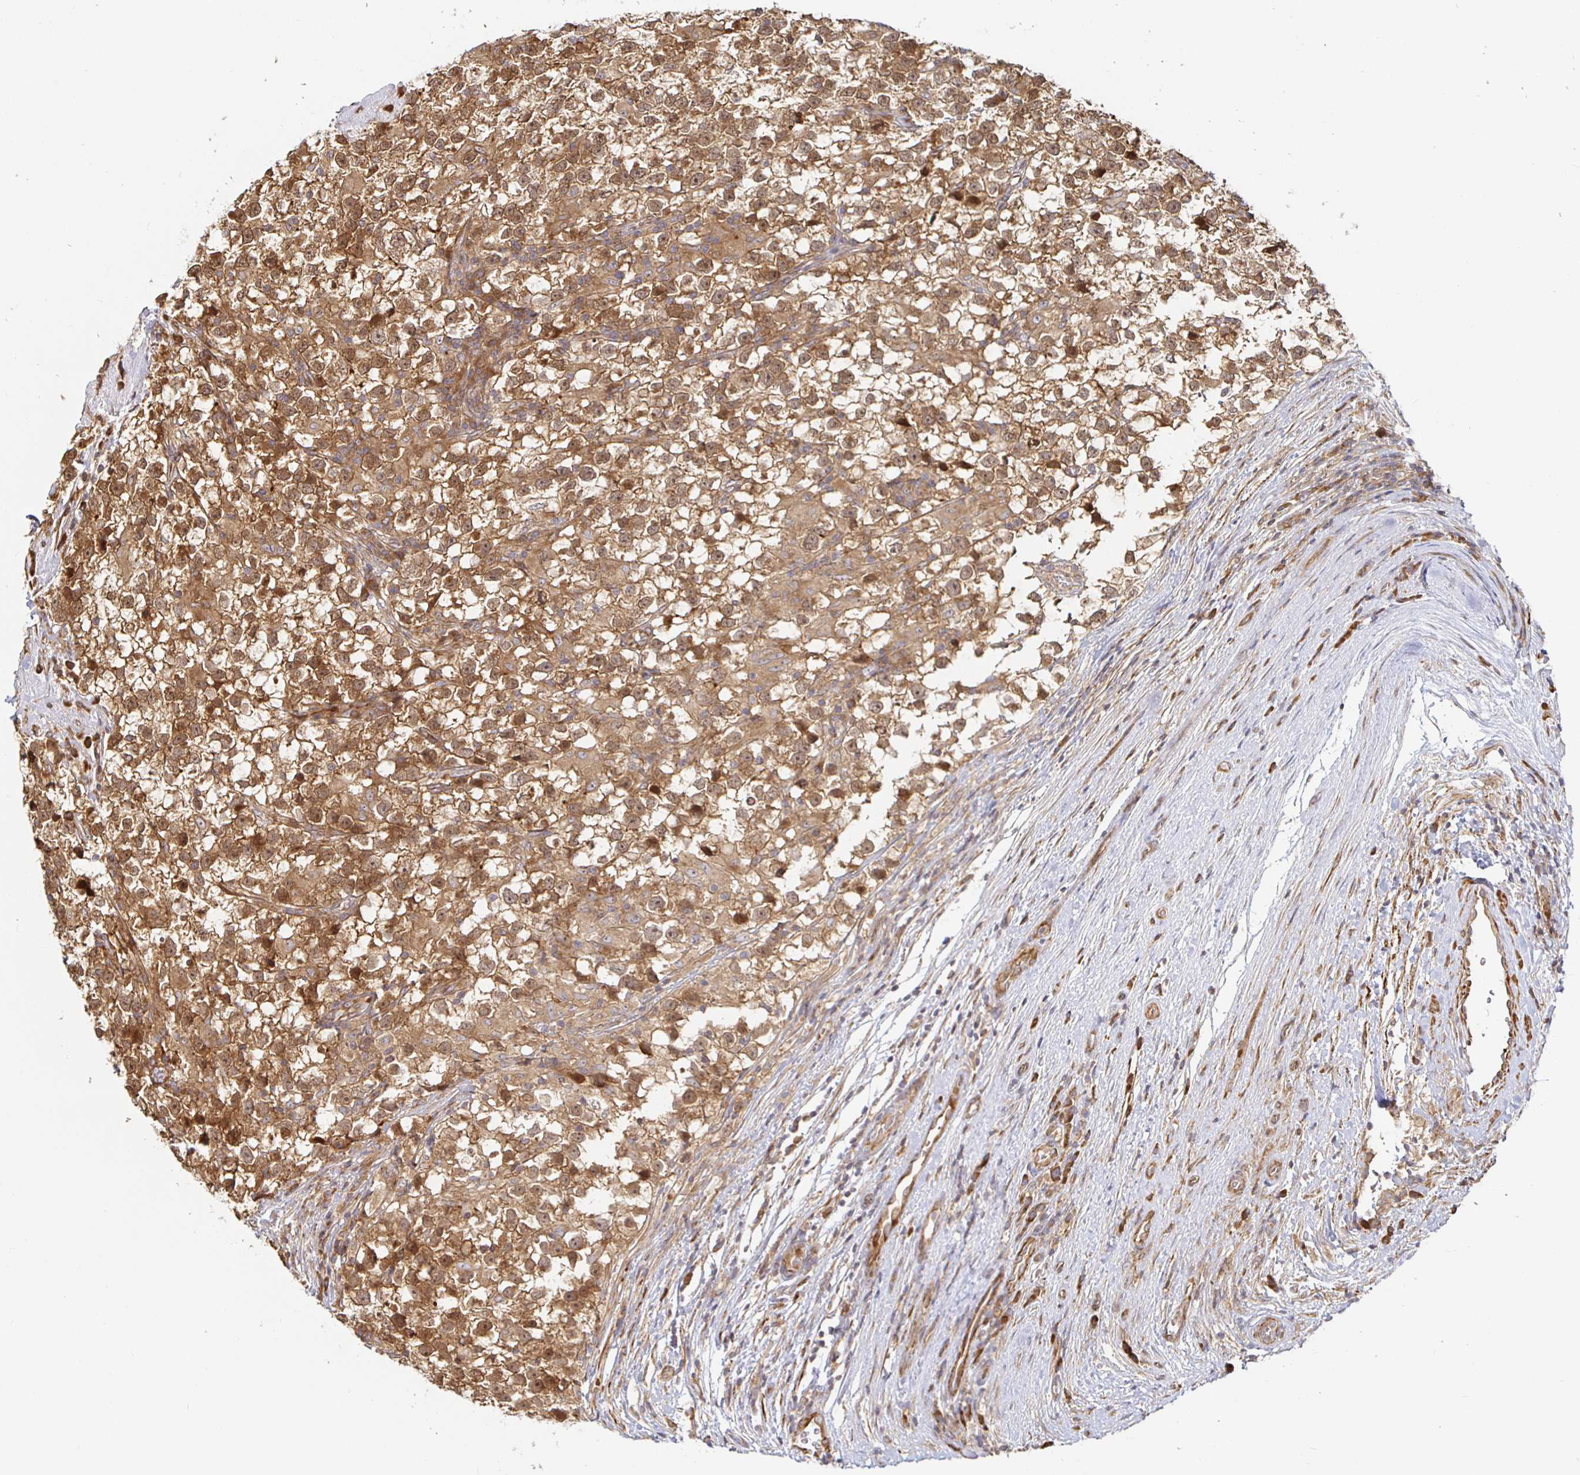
{"staining": {"intensity": "moderate", "quantity": ">75%", "location": "cytoplasmic/membranous,nuclear"}, "tissue": "testis cancer", "cell_type": "Tumor cells", "image_type": "cancer", "snomed": [{"axis": "morphology", "description": "Seminoma, NOS"}, {"axis": "topography", "description": "Testis"}], "caption": "Testis cancer stained with immunohistochemistry shows moderate cytoplasmic/membranous and nuclear positivity in approximately >75% of tumor cells.", "gene": "STRAP", "patient": {"sex": "male", "age": 31}}